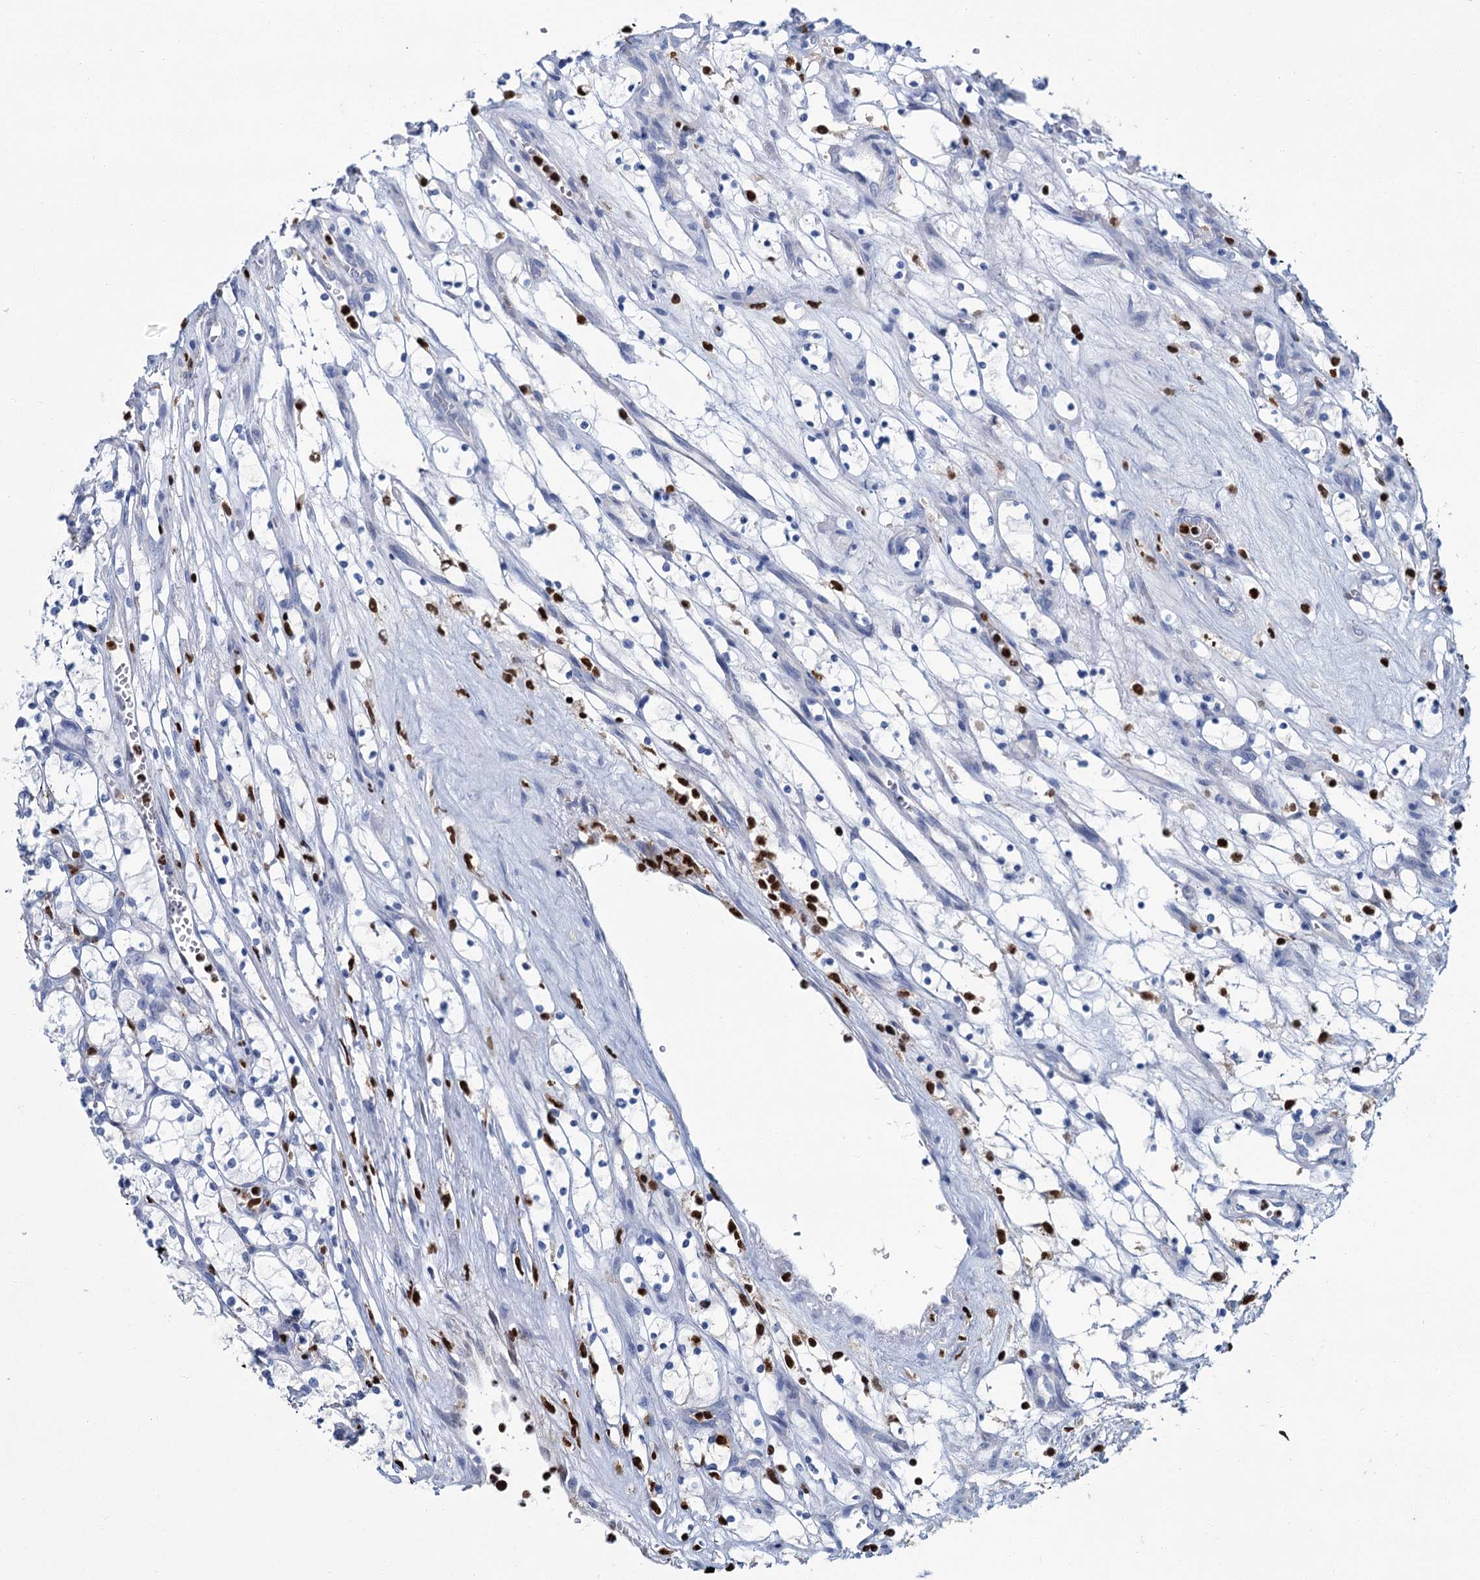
{"staining": {"intensity": "negative", "quantity": "none", "location": "none"}, "tissue": "renal cancer", "cell_type": "Tumor cells", "image_type": "cancer", "snomed": [{"axis": "morphology", "description": "Adenocarcinoma, NOS"}, {"axis": "topography", "description": "Kidney"}], "caption": "Human renal adenocarcinoma stained for a protein using immunohistochemistry exhibits no staining in tumor cells.", "gene": "CELF2", "patient": {"sex": "female", "age": 69}}